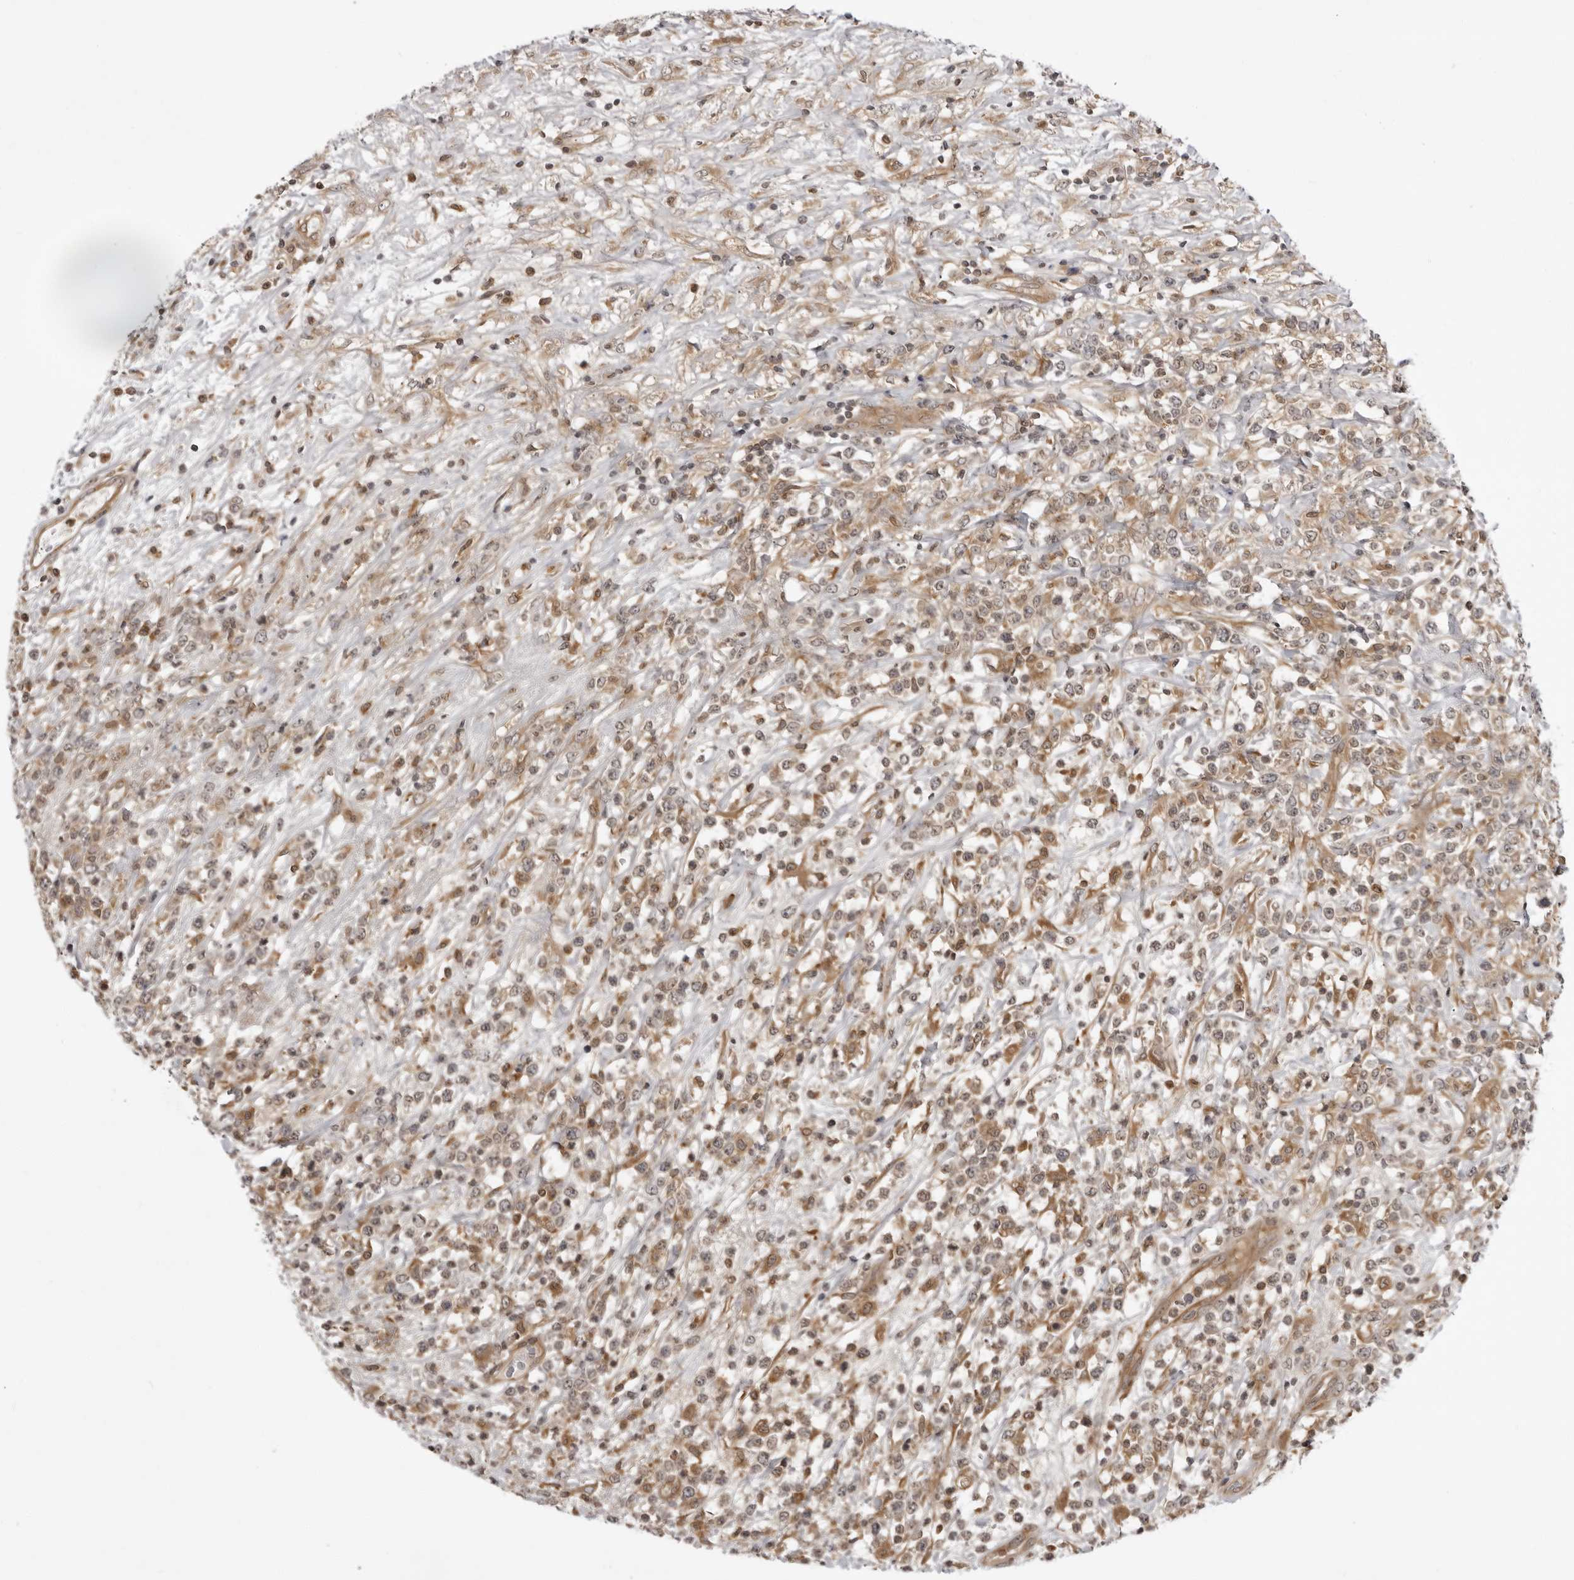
{"staining": {"intensity": "weak", "quantity": "25%-75%", "location": "cytoplasmic/membranous"}, "tissue": "lymphoma", "cell_type": "Tumor cells", "image_type": "cancer", "snomed": [{"axis": "morphology", "description": "Malignant lymphoma, non-Hodgkin's type, High grade"}, {"axis": "topography", "description": "Colon"}], "caption": "Immunohistochemical staining of high-grade malignant lymphoma, non-Hodgkin's type reveals low levels of weak cytoplasmic/membranous positivity in about 25%-75% of tumor cells.", "gene": "USP43", "patient": {"sex": "female", "age": 53}}